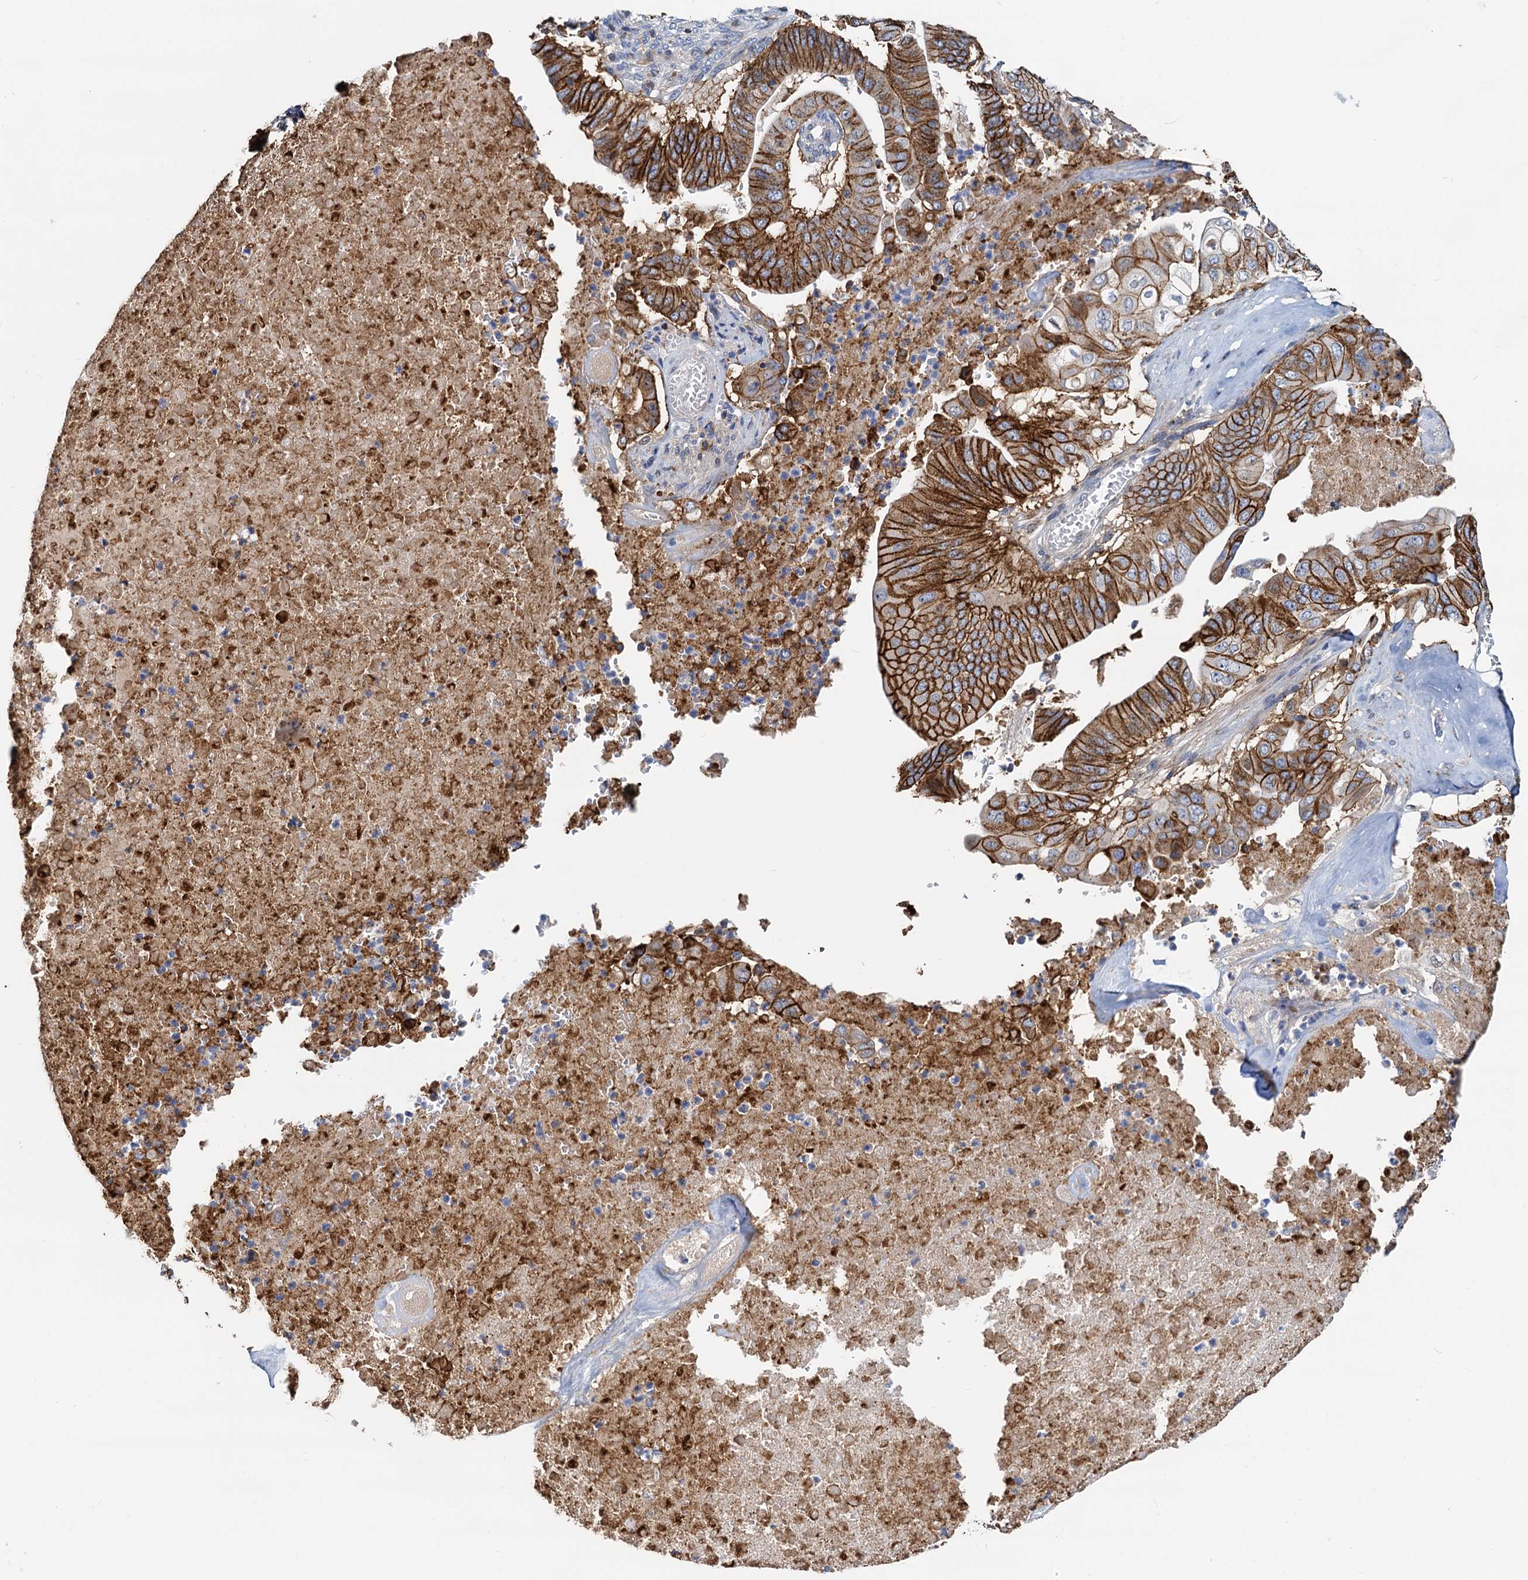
{"staining": {"intensity": "strong", "quantity": ">75%", "location": "cytoplasmic/membranous"}, "tissue": "pancreatic cancer", "cell_type": "Tumor cells", "image_type": "cancer", "snomed": [{"axis": "morphology", "description": "Adenocarcinoma, NOS"}, {"axis": "topography", "description": "Pancreas"}], "caption": "The image exhibits immunohistochemical staining of pancreatic cancer. There is strong cytoplasmic/membranous positivity is appreciated in approximately >75% of tumor cells. Immunohistochemistry stains the protein in brown and the nuclei are stained blue.", "gene": "LNX2", "patient": {"sex": "female", "age": 77}}